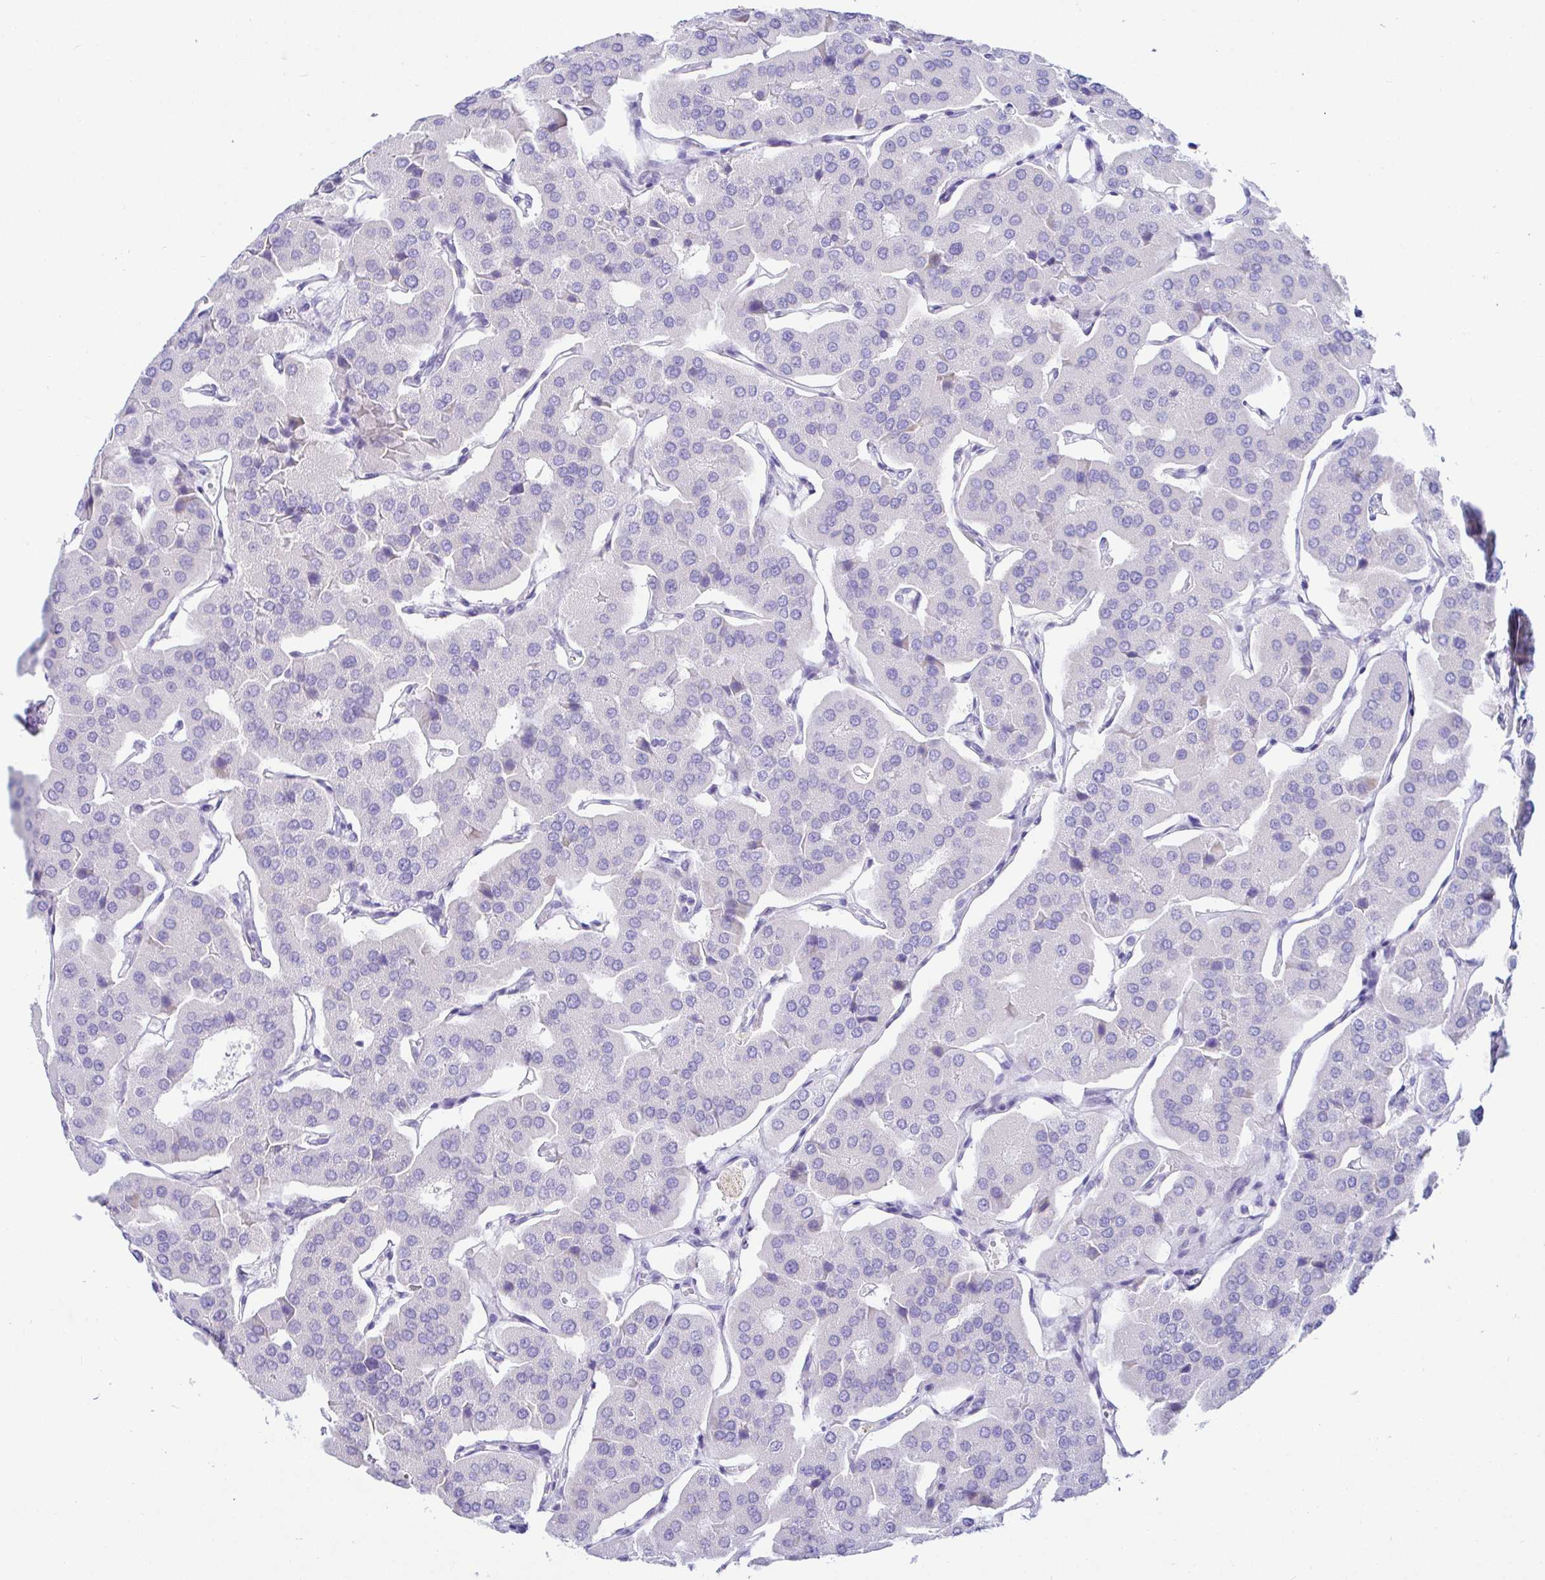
{"staining": {"intensity": "negative", "quantity": "none", "location": "none"}, "tissue": "parathyroid gland", "cell_type": "Glandular cells", "image_type": "normal", "snomed": [{"axis": "morphology", "description": "Normal tissue, NOS"}, {"axis": "morphology", "description": "Adenoma, NOS"}, {"axis": "topography", "description": "Parathyroid gland"}], "caption": "High power microscopy photomicrograph of an IHC image of normal parathyroid gland, revealing no significant staining in glandular cells. (DAB immunohistochemistry (IHC) with hematoxylin counter stain).", "gene": "PINLYP", "patient": {"sex": "female", "age": 86}}